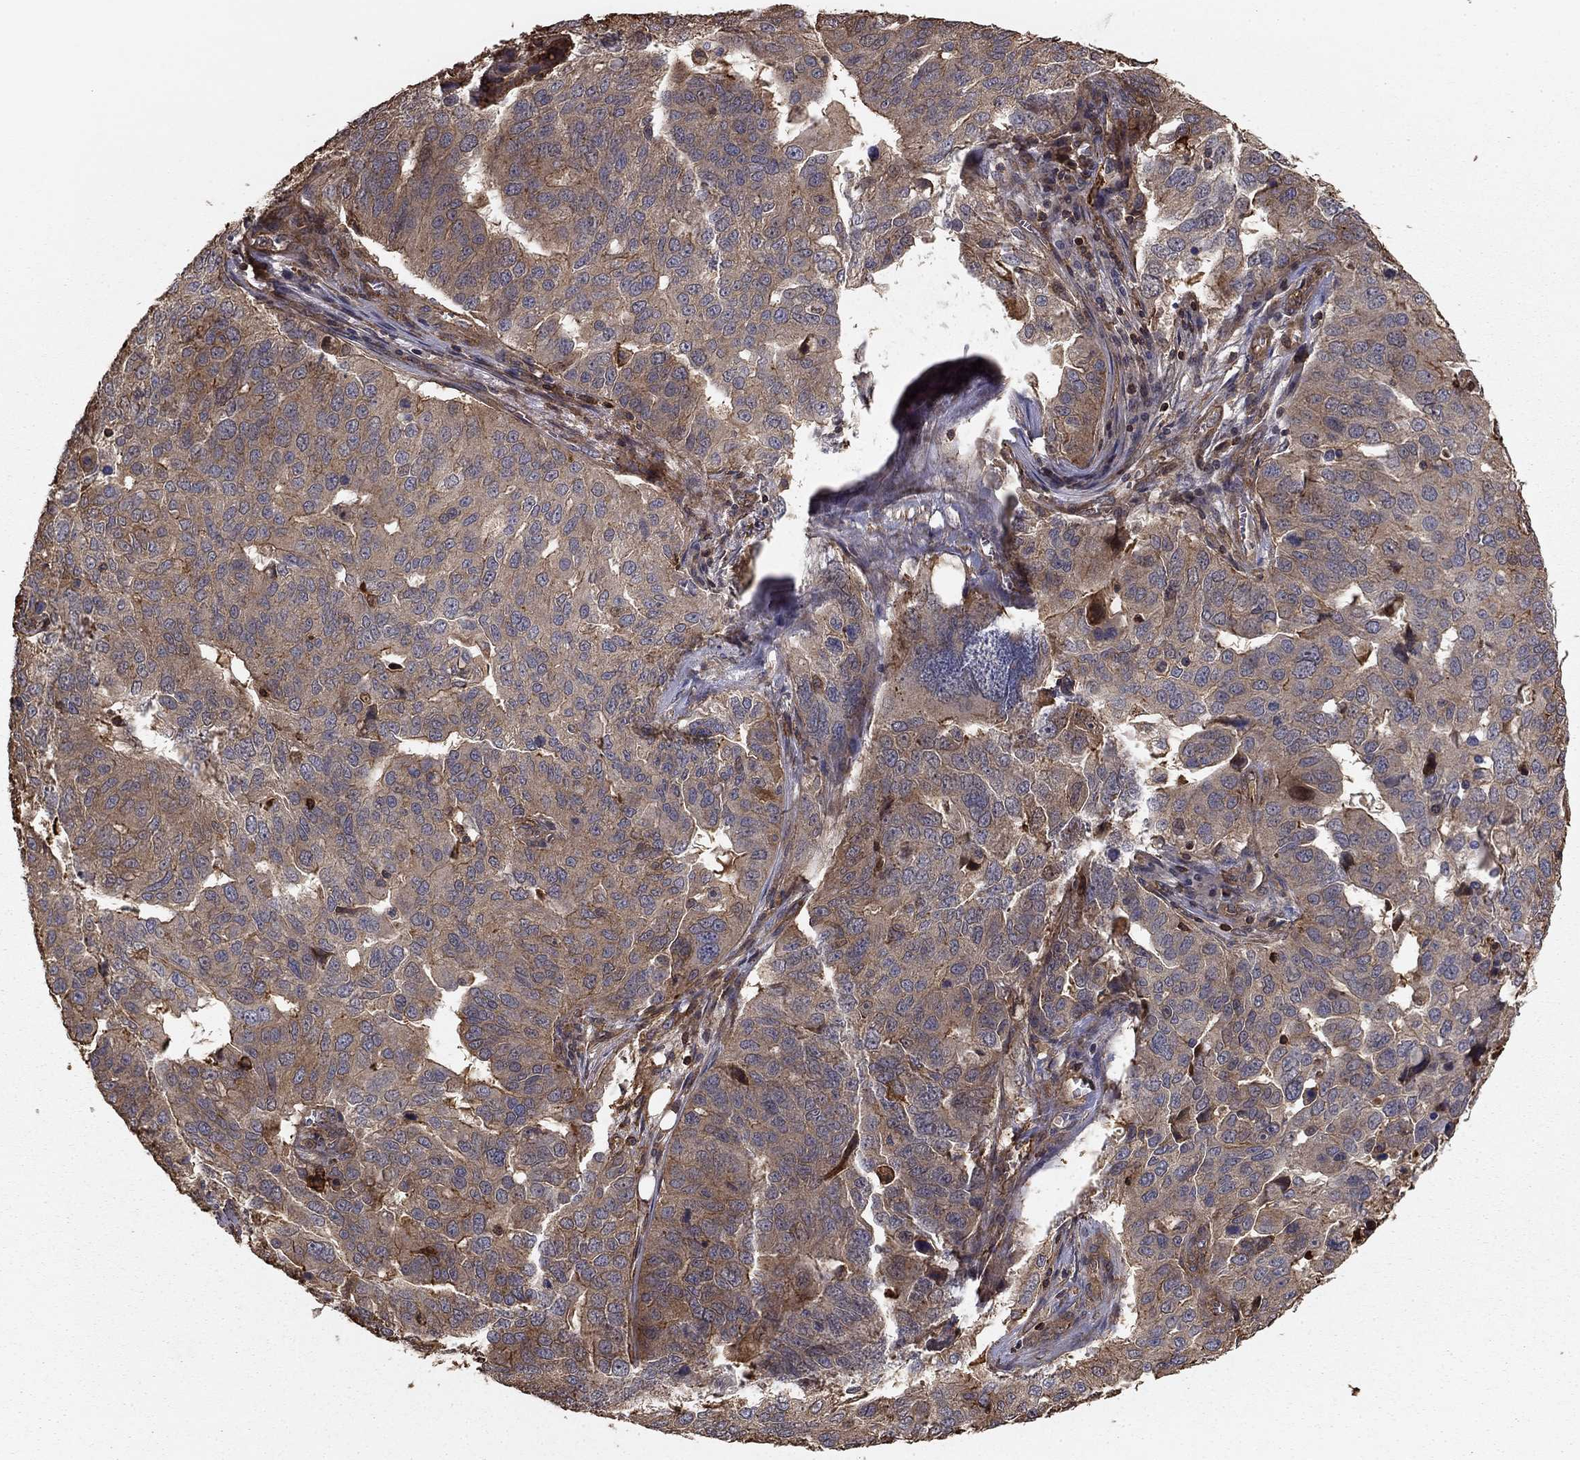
{"staining": {"intensity": "weak", "quantity": "<25%", "location": "cytoplasmic/membranous"}, "tissue": "ovarian cancer", "cell_type": "Tumor cells", "image_type": "cancer", "snomed": [{"axis": "morphology", "description": "Carcinoma, endometroid"}, {"axis": "topography", "description": "Soft tissue"}, {"axis": "topography", "description": "Ovary"}], "caption": "High power microscopy micrograph of an immunohistochemistry image of ovarian cancer, revealing no significant expression in tumor cells.", "gene": "HABP4", "patient": {"sex": "female", "age": 52}}